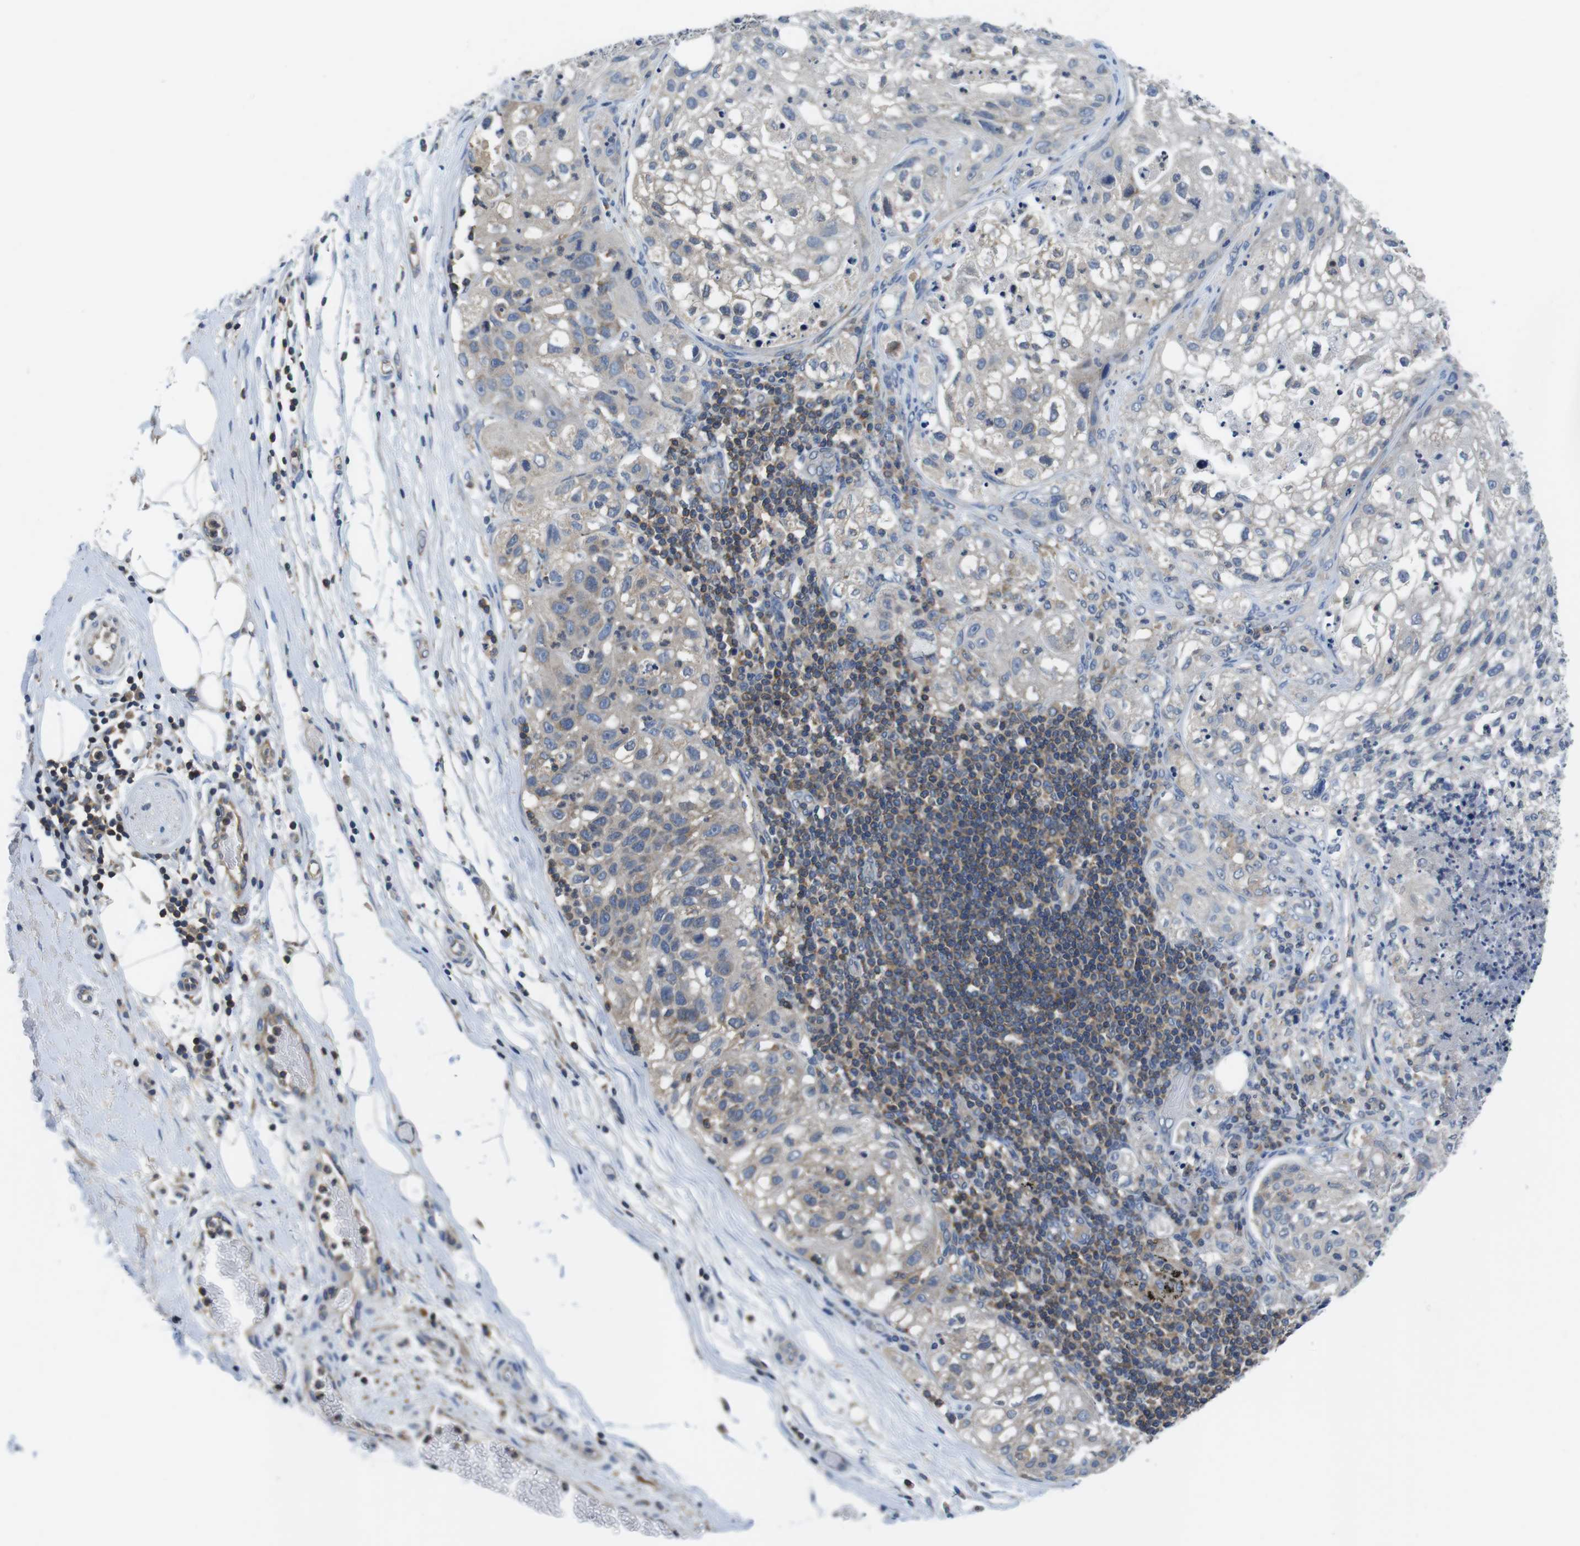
{"staining": {"intensity": "weak", "quantity": "<25%", "location": "cytoplasmic/membranous"}, "tissue": "lung cancer", "cell_type": "Tumor cells", "image_type": "cancer", "snomed": [{"axis": "morphology", "description": "Inflammation, NOS"}, {"axis": "morphology", "description": "Squamous cell carcinoma, NOS"}, {"axis": "topography", "description": "Lymph node"}, {"axis": "topography", "description": "Soft tissue"}, {"axis": "topography", "description": "Lung"}], "caption": "Immunohistochemistry of human lung cancer (squamous cell carcinoma) shows no staining in tumor cells.", "gene": "PIK3CD", "patient": {"sex": "male", "age": 66}}